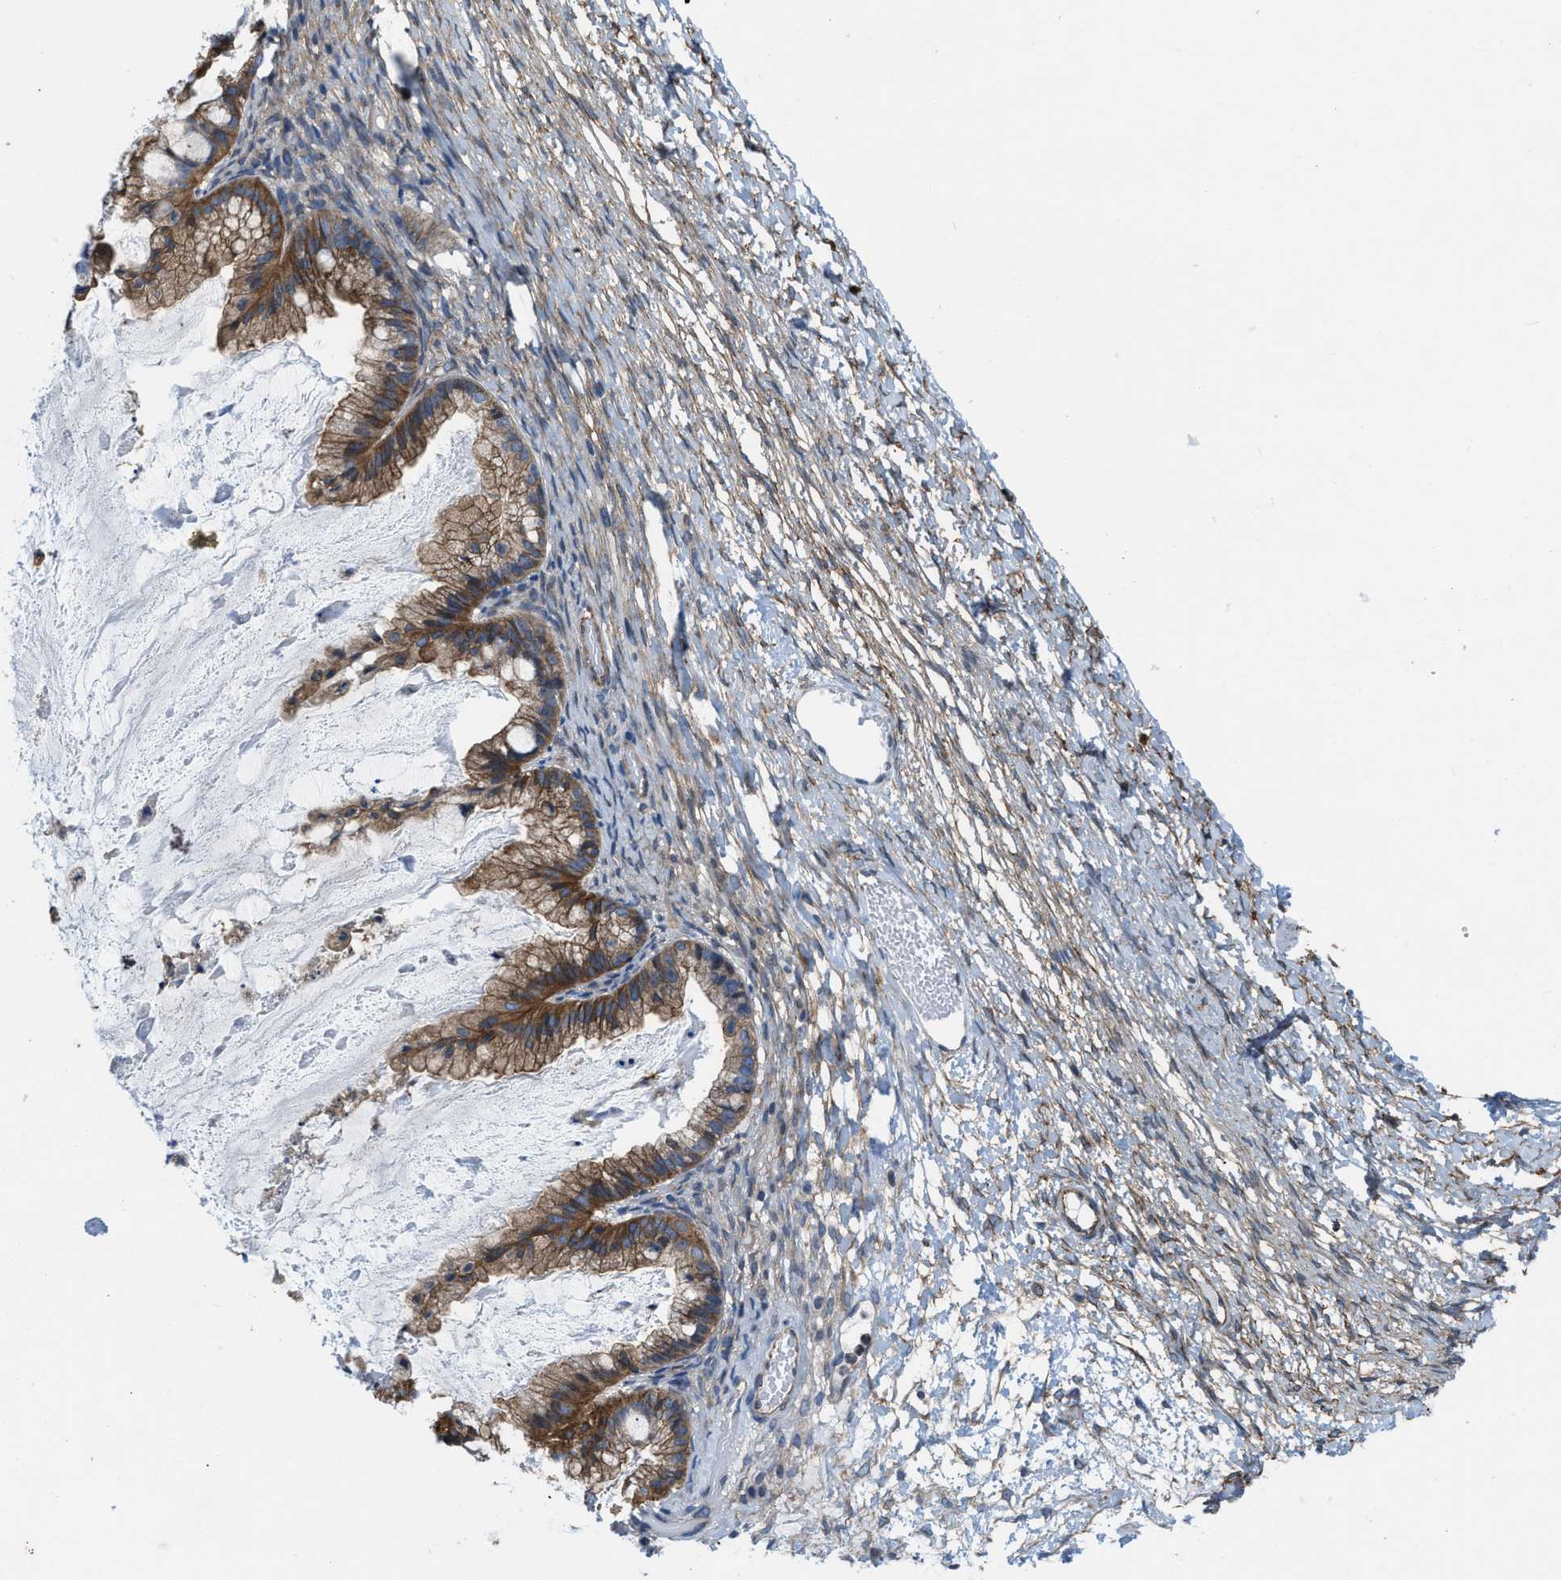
{"staining": {"intensity": "moderate", "quantity": ">75%", "location": "cytoplasmic/membranous"}, "tissue": "ovarian cancer", "cell_type": "Tumor cells", "image_type": "cancer", "snomed": [{"axis": "morphology", "description": "Cystadenocarcinoma, mucinous, NOS"}, {"axis": "topography", "description": "Ovary"}], "caption": "DAB immunohistochemical staining of human mucinous cystadenocarcinoma (ovarian) exhibits moderate cytoplasmic/membranous protein expression in about >75% of tumor cells.", "gene": "MYO18A", "patient": {"sex": "female", "age": 57}}